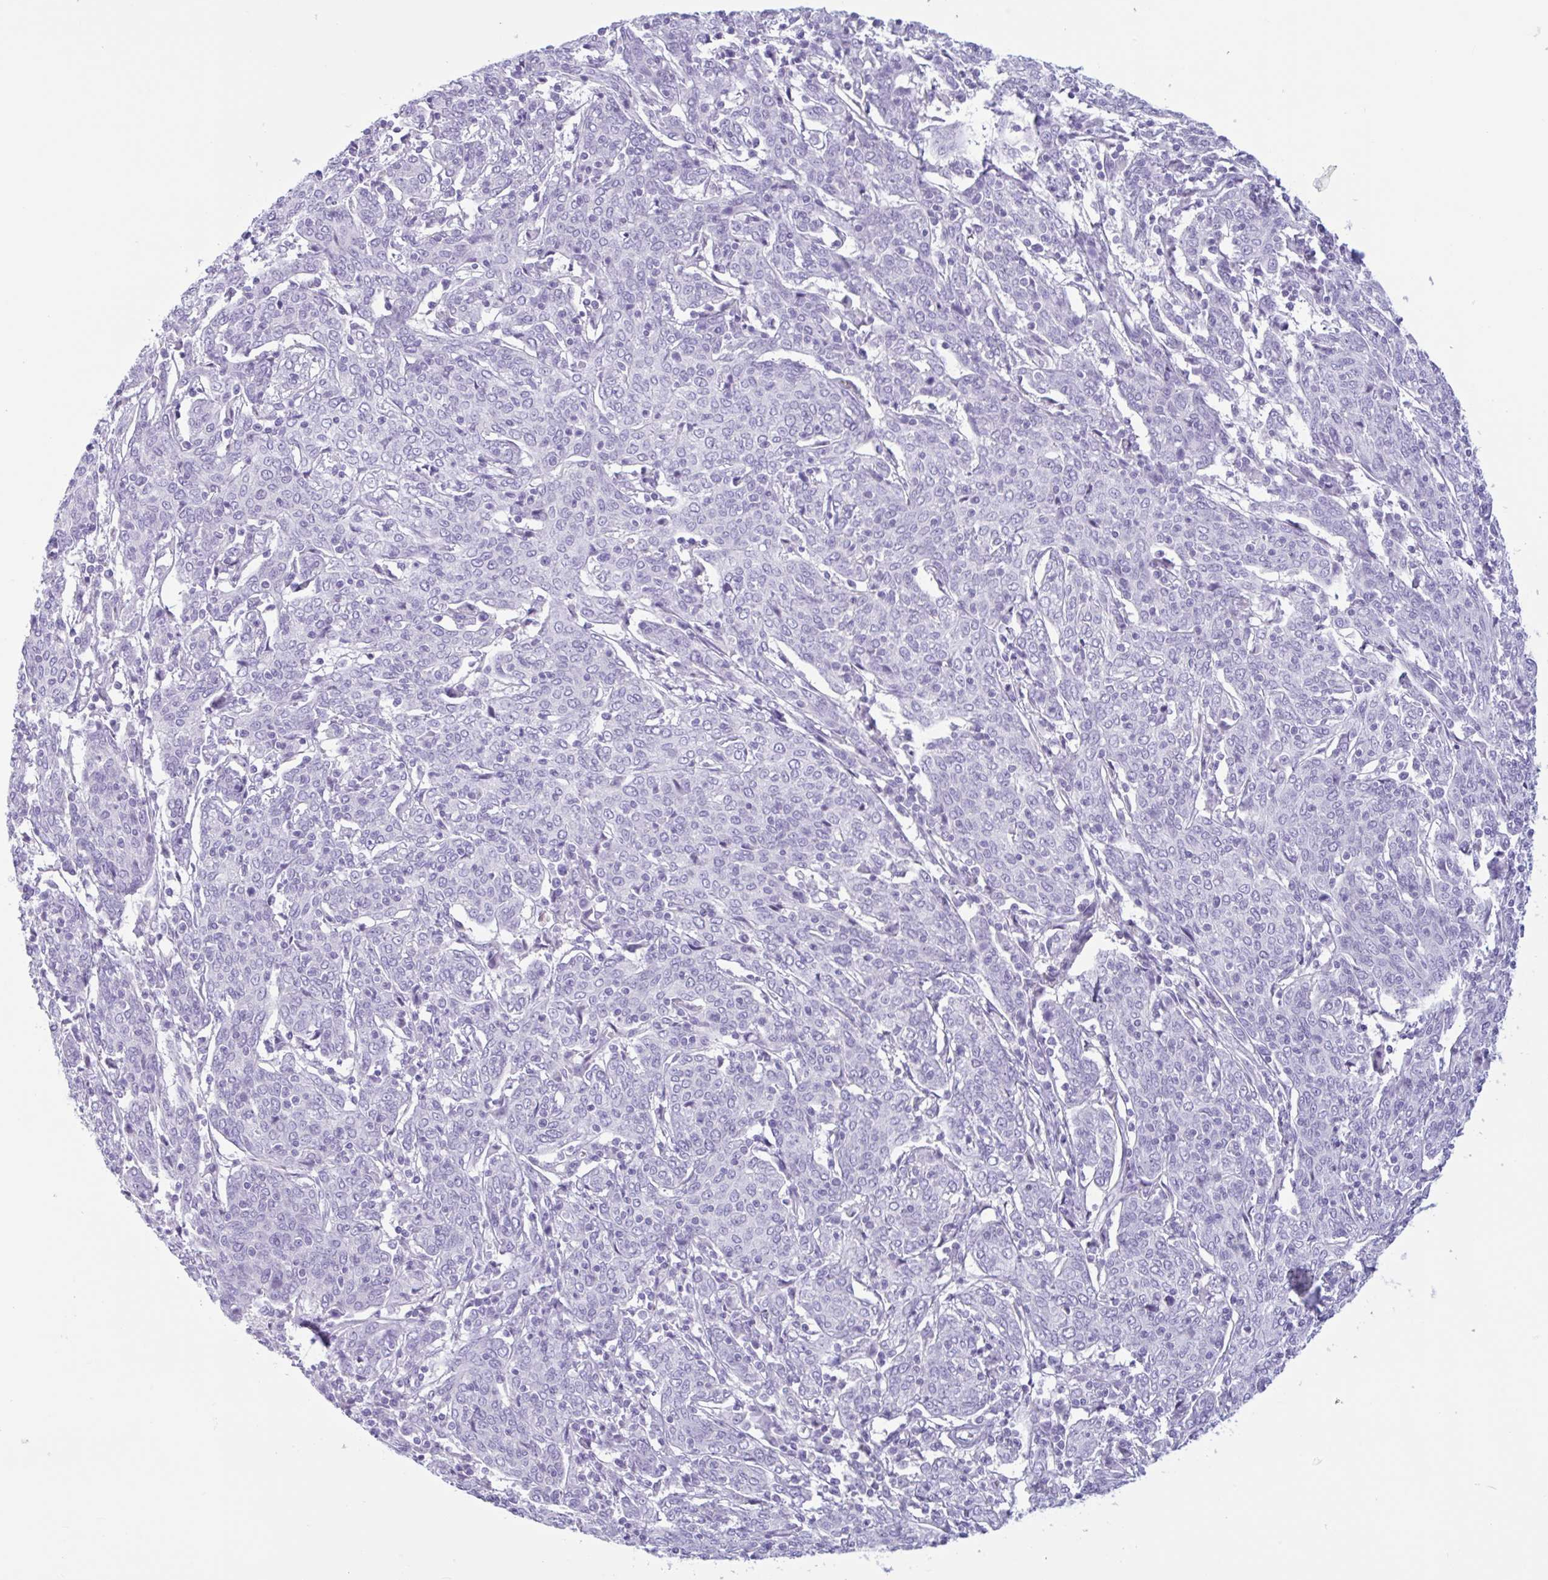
{"staining": {"intensity": "negative", "quantity": "none", "location": "none"}, "tissue": "cervical cancer", "cell_type": "Tumor cells", "image_type": "cancer", "snomed": [{"axis": "morphology", "description": "Squamous cell carcinoma, NOS"}, {"axis": "topography", "description": "Cervix"}], "caption": "Immunohistochemistry of human cervical squamous cell carcinoma shows no positivity in tumor cells.", "gene": "CTSE", "patient": {"sex": "female", "age": 67}}